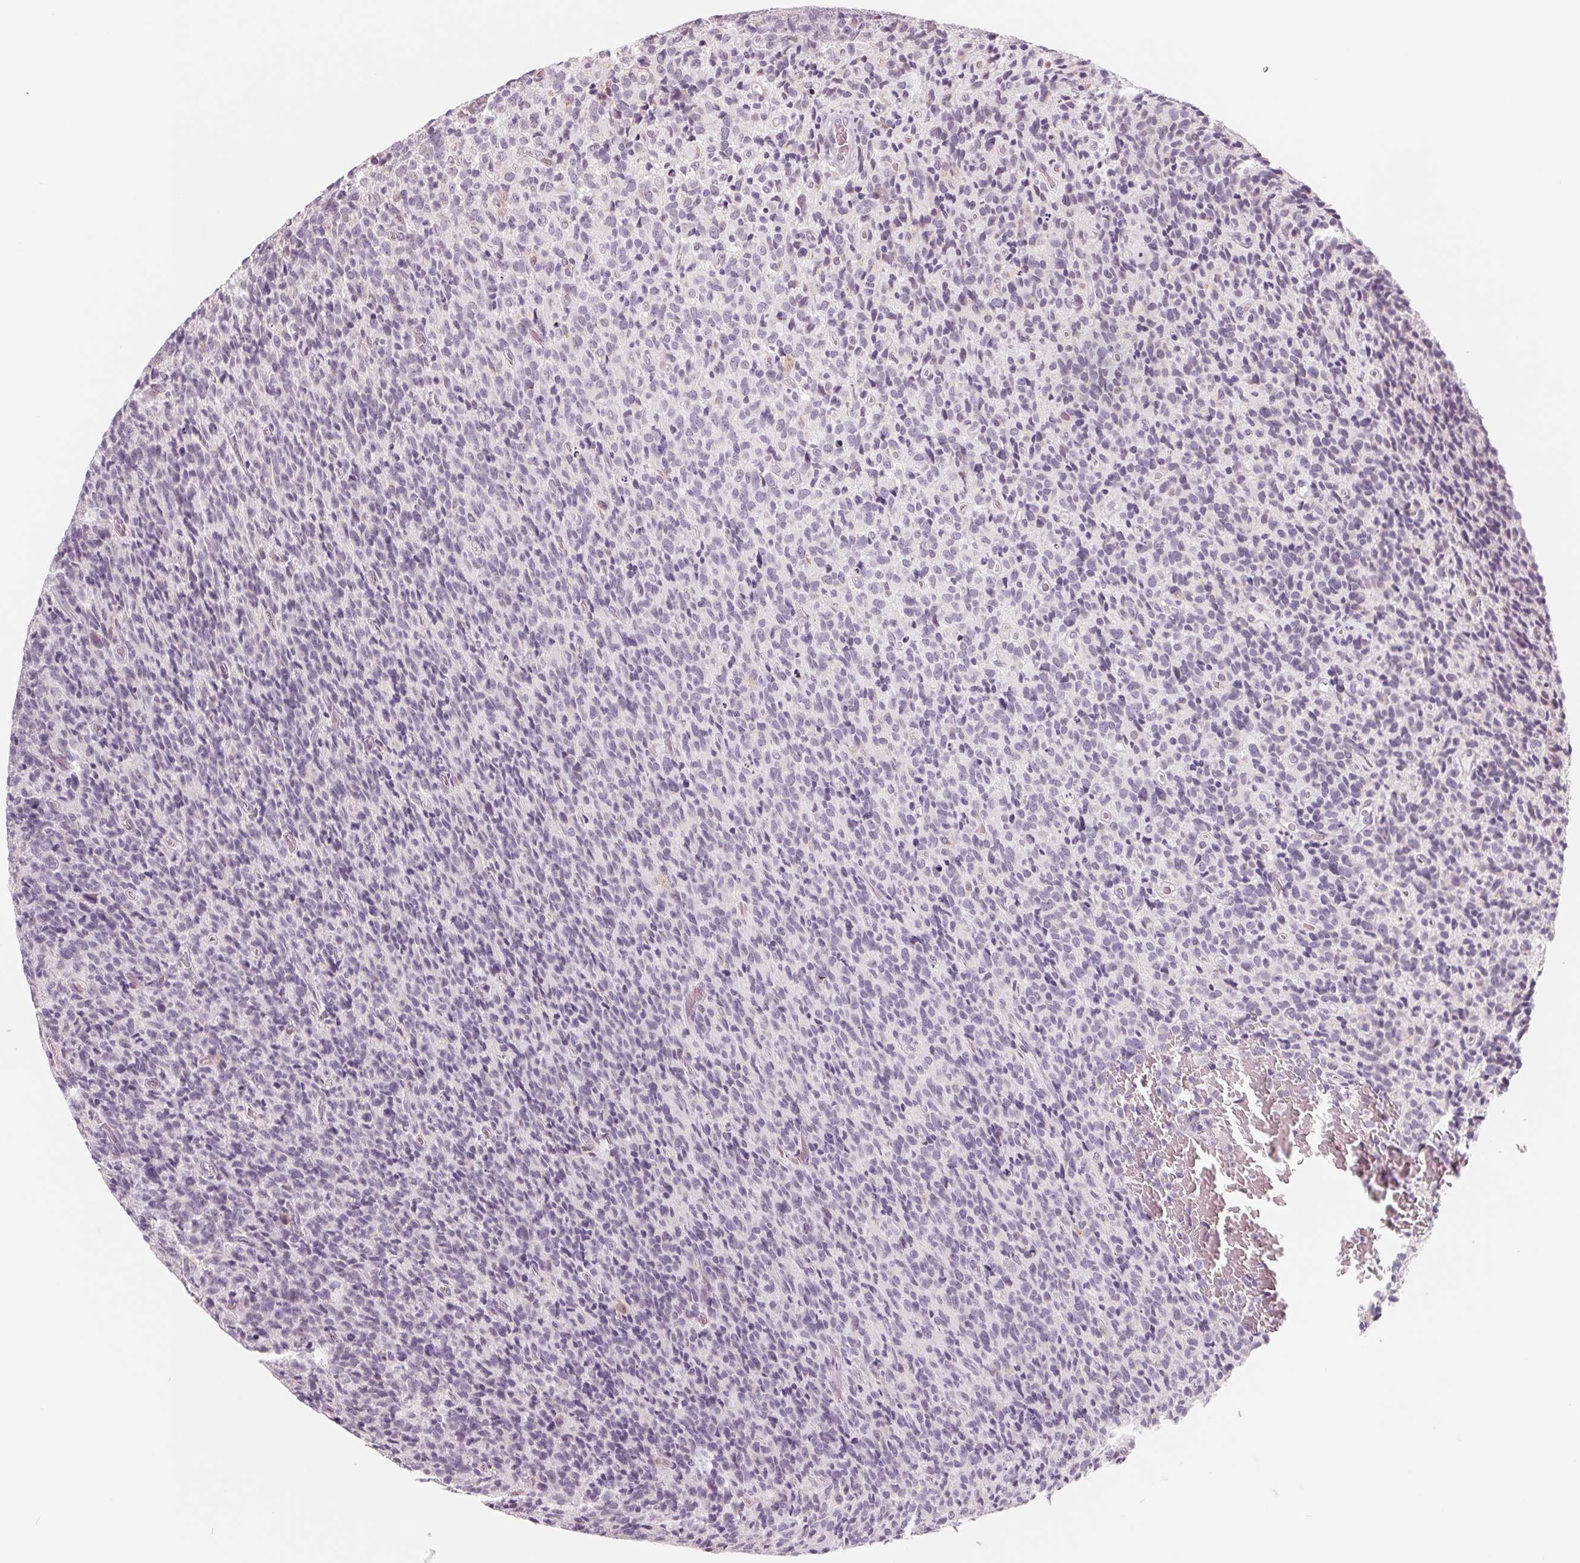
{"staining": {"intensity": "negative", "quantity": "none", "location": "none"}, "tissue": "glioma", "cell_type": "Tumor cells", "image_type": "cancer", "snomed": [{"axis": "morphology", "description": "Glioma, malignant, High grade"}, {"axis": "topography", "description": "Brain"}], "caption": "Micrograph shows no significant protein staining in tumor cells of glioma. (Brightfield microscopy of DAB IHC at high magnification).", "gene": "IL9R", "patient": {"sex": "male", "age": 76}}